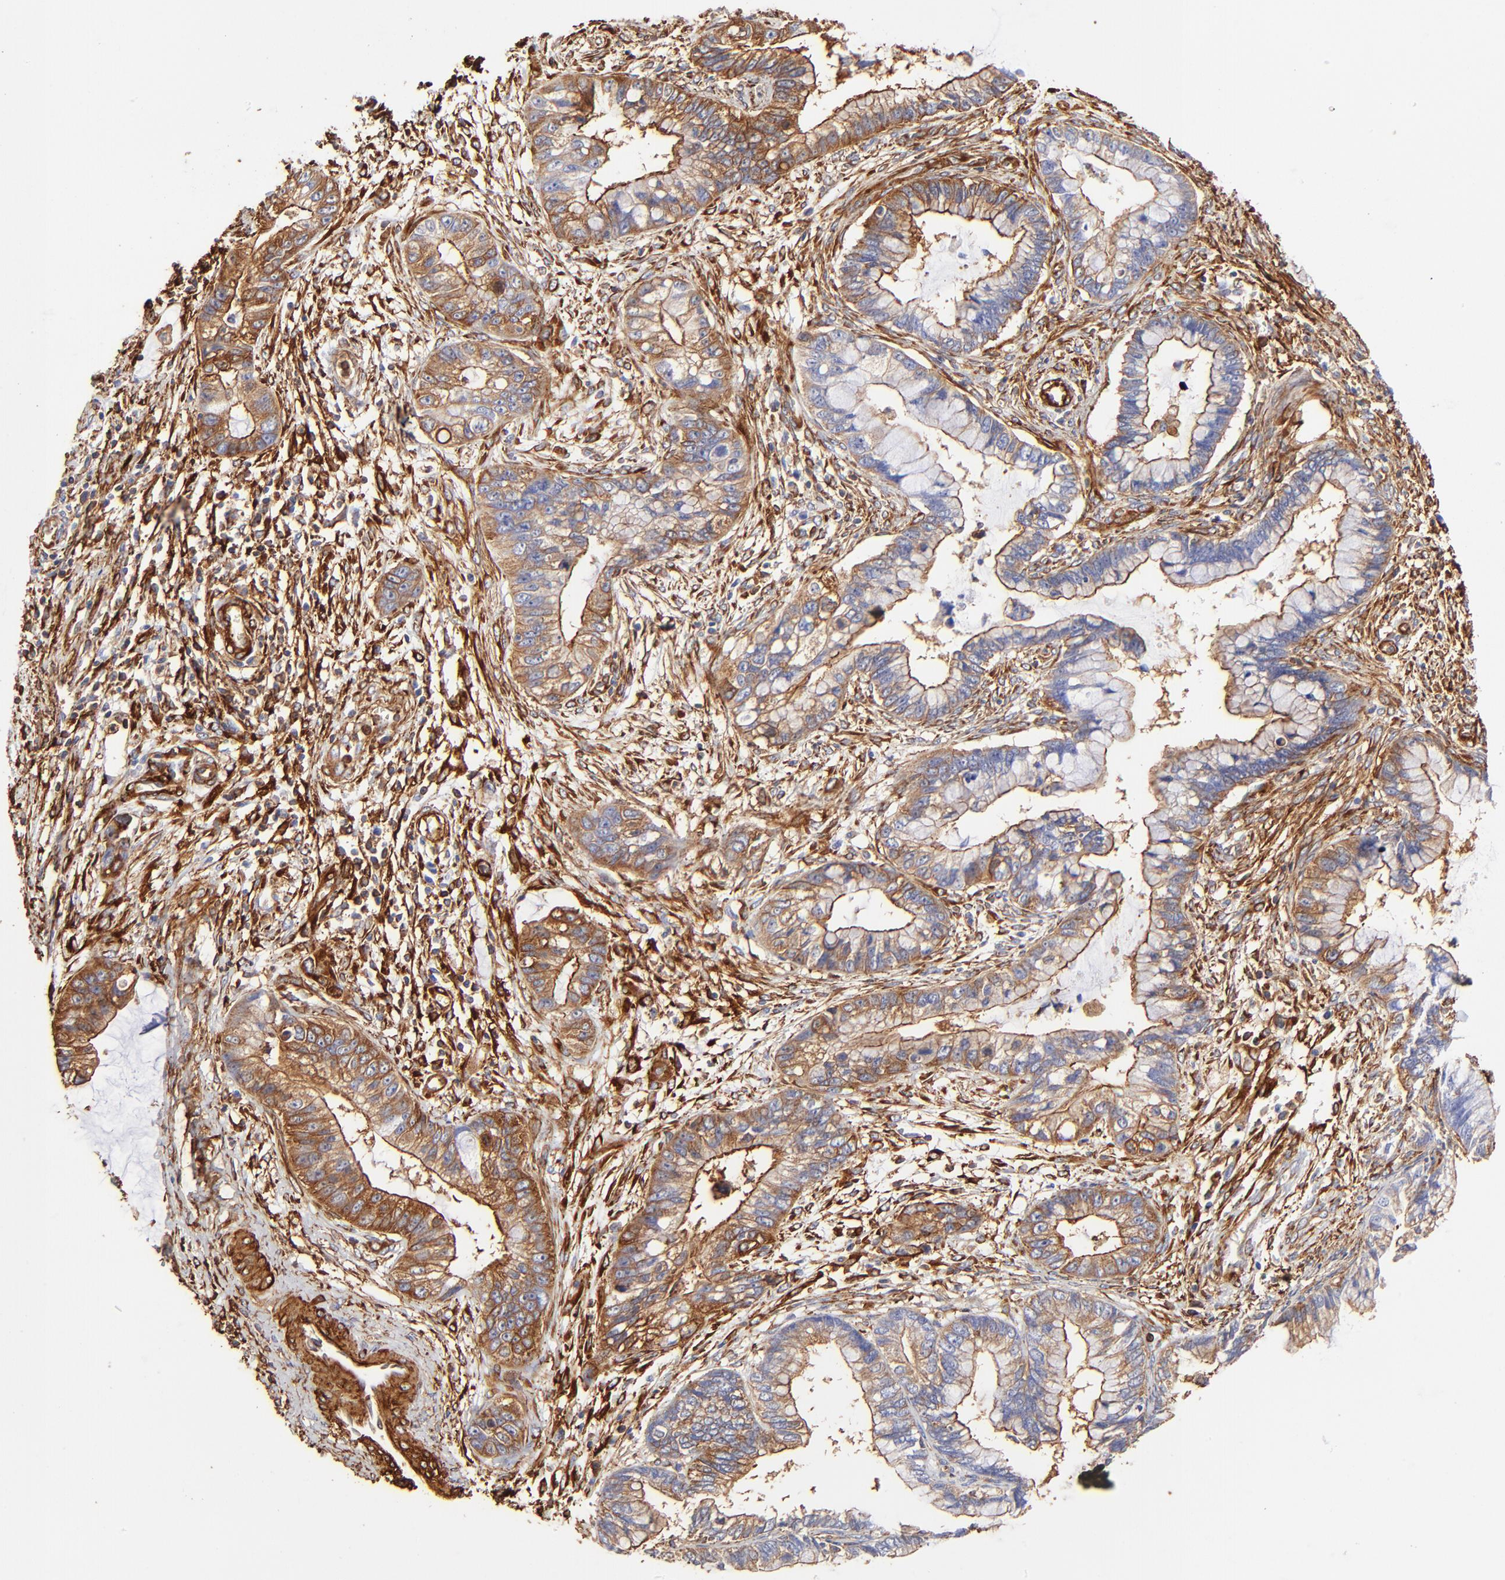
{"staining": {"intensity": "moderate", "quantity": ">75%", "location": "cytoplasmic/membranous"}, "tissue": "cervical cancer", "cell_type": "Tumor cells", "image_type": "cancer", "snomed": [{"axis": "morphology", "description": "Adenocarcinoma, NOS"}, {"axis": "topography", "description": "Cervix"}], "caption": "IHC photomicrograph of neoplastic tissue: adenocarcinoma (cervical) stained using IHC exhibits medium levels of moderate protein expression localized specifically in the cytoplasmic/membranous of tumor cells, appearing as a cytoplasmic/membranous brown color.", "gene": "FLNA", "patient": {"sex": "female", "age": 44}}